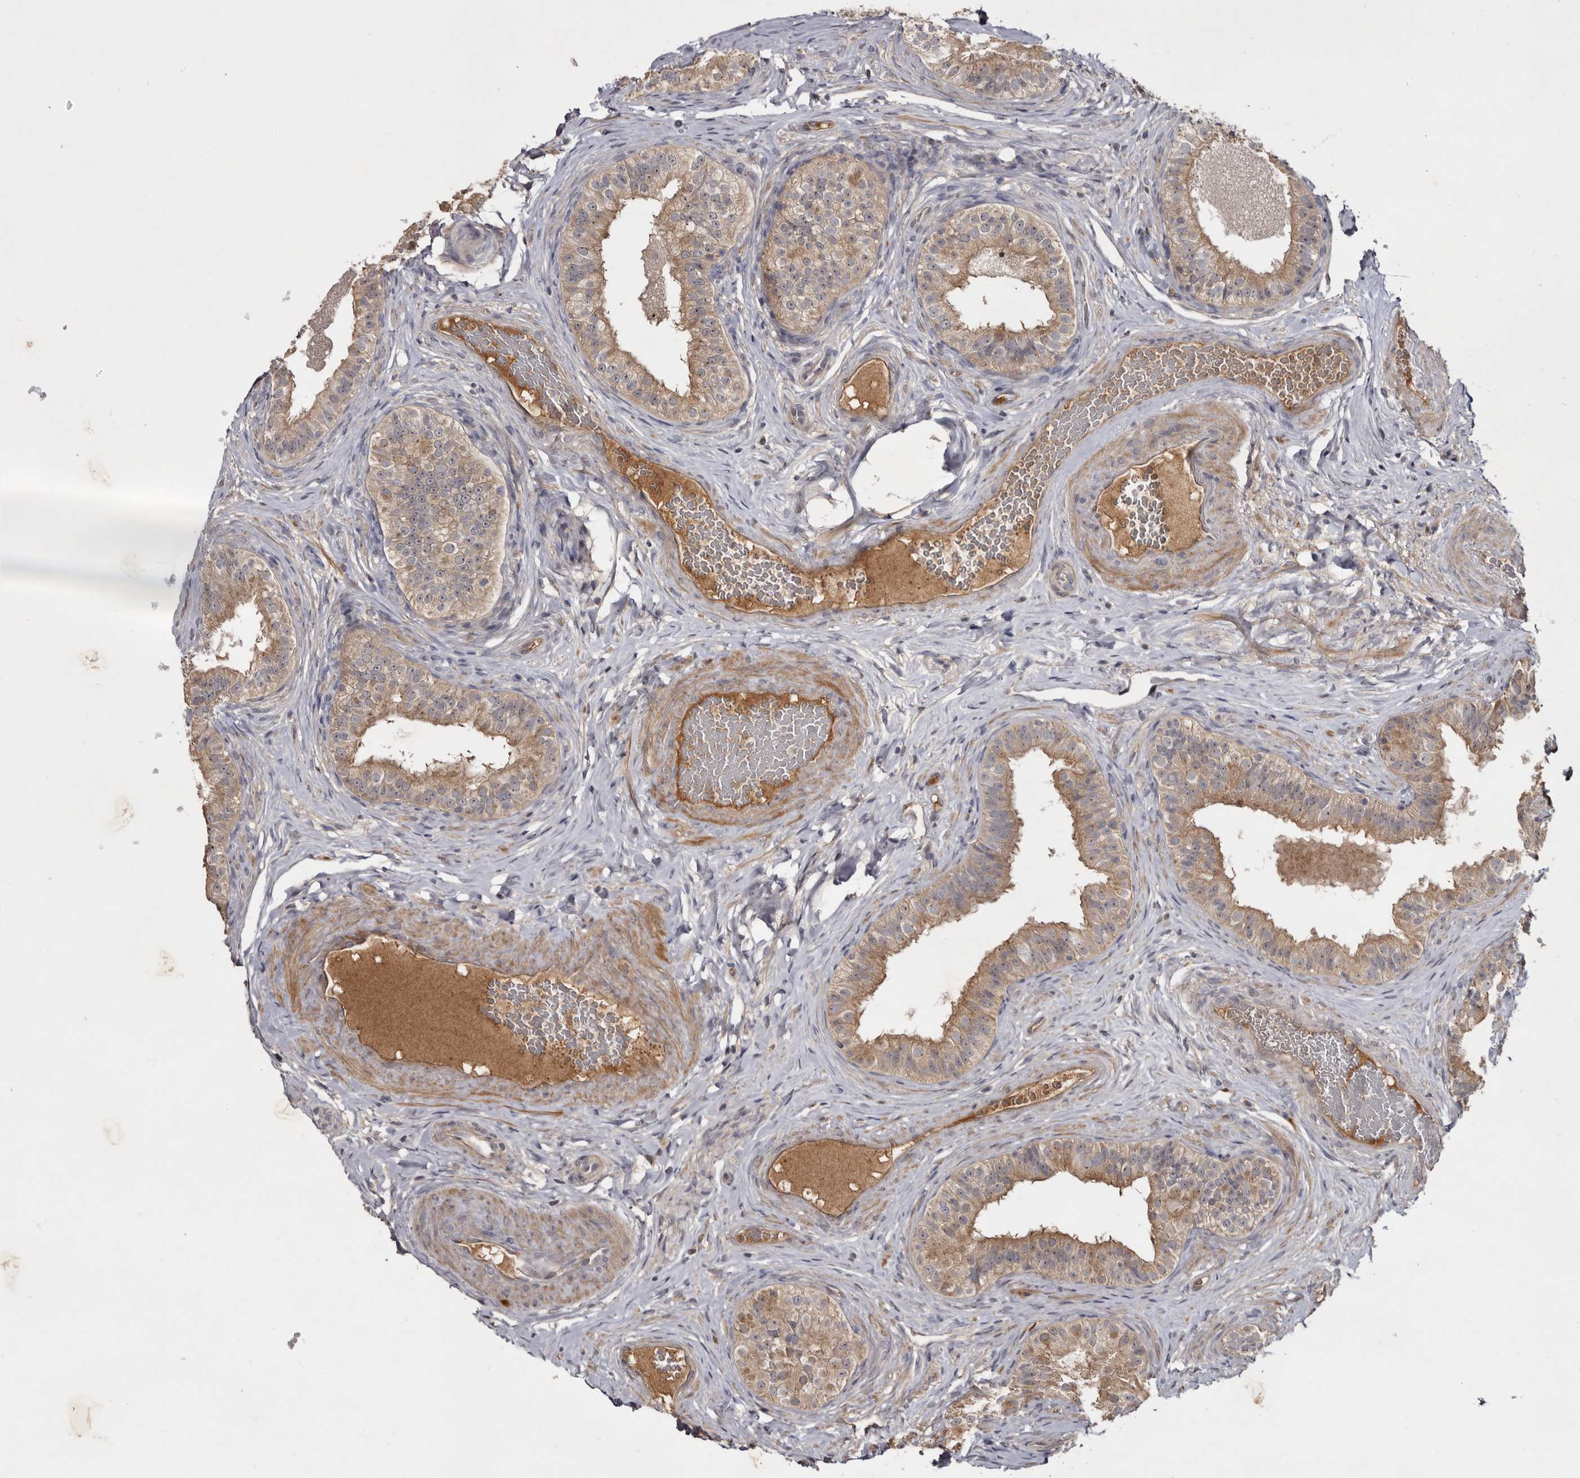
{"staining": {"intensity": "moderate", "quantity": "25%-75%", "location": "cytoplasmic/membranous,nuclear"}, "tissue": "epididymis", "cell_type": "Glandular cells", "image_type": "normal", "snomed": [{"axis": "morphology", "description": "Normal tissue, NOS"}, {"axis": "topography", "description": "Epididymis"}], "caption": "A brown stain highlights moderate cytoplasmic/membranous,nuclear expression of a protein in glandular cells of normal epididymis. The staining is performed using DAB (3,3'-diaminobenzidine) brown chromogen to label protein expression. The nuclei are counter-stained blue using hematoxylin.", "gene": "TTC39A", "patient": {"sex": "male", "age": 49}}